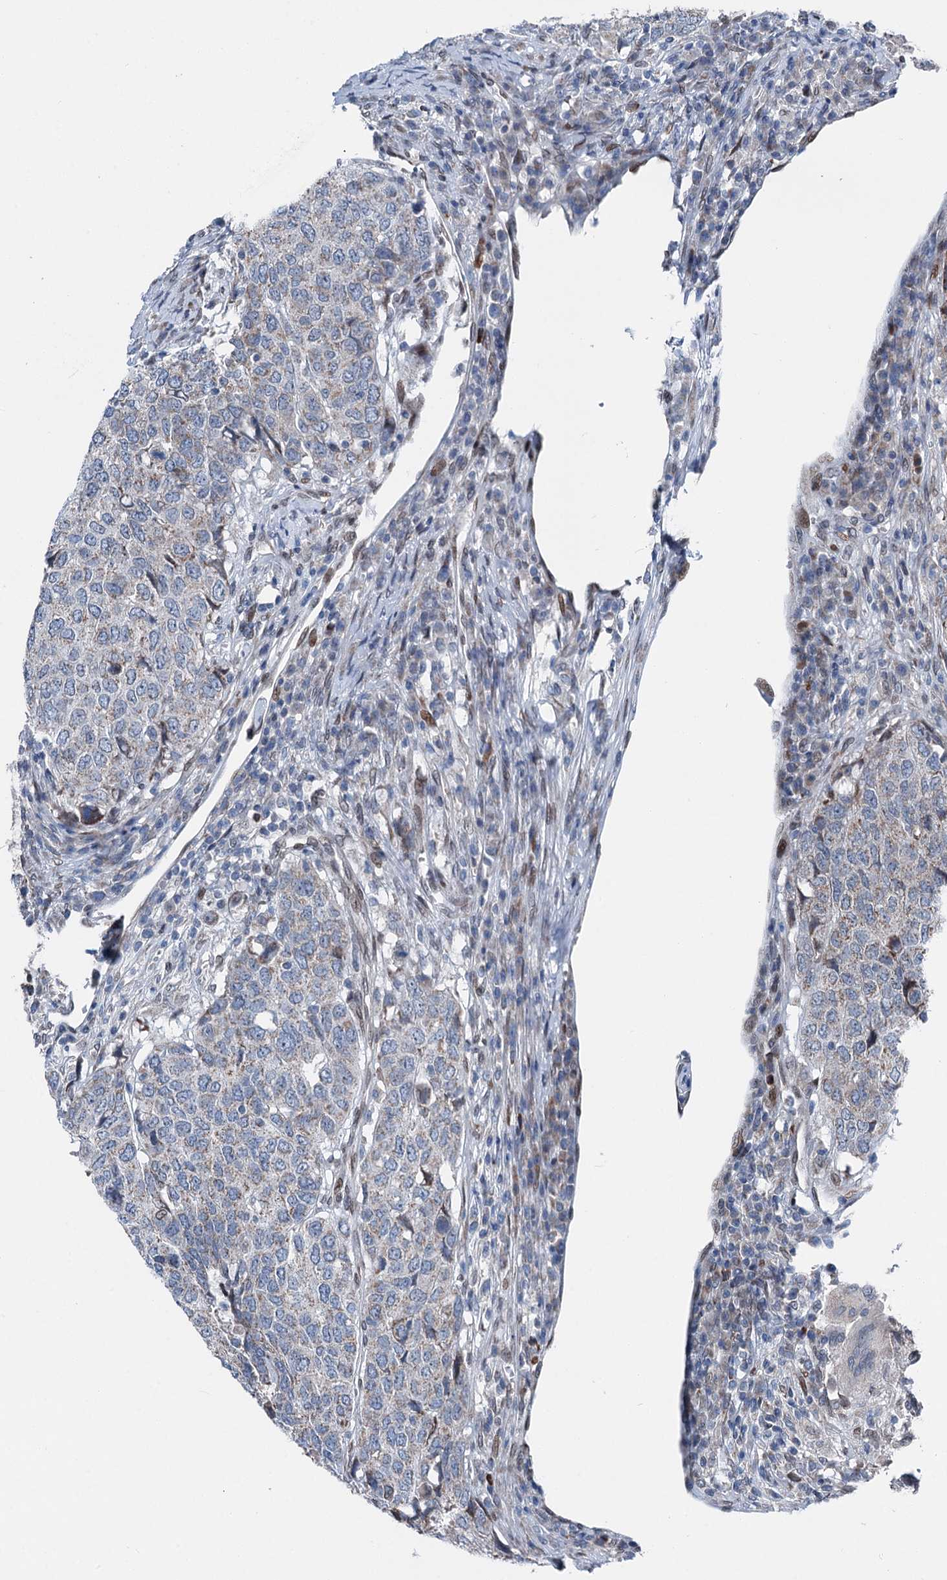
{"staining": {"intensity": "weak", "quantity": "<25%", "location": "cytoplasmic/membranous"}, "tissue": "head and neck cancer", "cell_type": "Tumor cells", "image_type": "cancer", "snomed": [{"axis": "morphology", "description": "Squamous cell carcinoma, NOS"}, {"axis": "topography", "description": "Head-Neck"}], "caption": "Image shows no protein staining in tumor cells of head and neck squamous cell carcinoma tissue.", "gene": "MRPL14", "patient": {"sex": "male", "age": 66}}